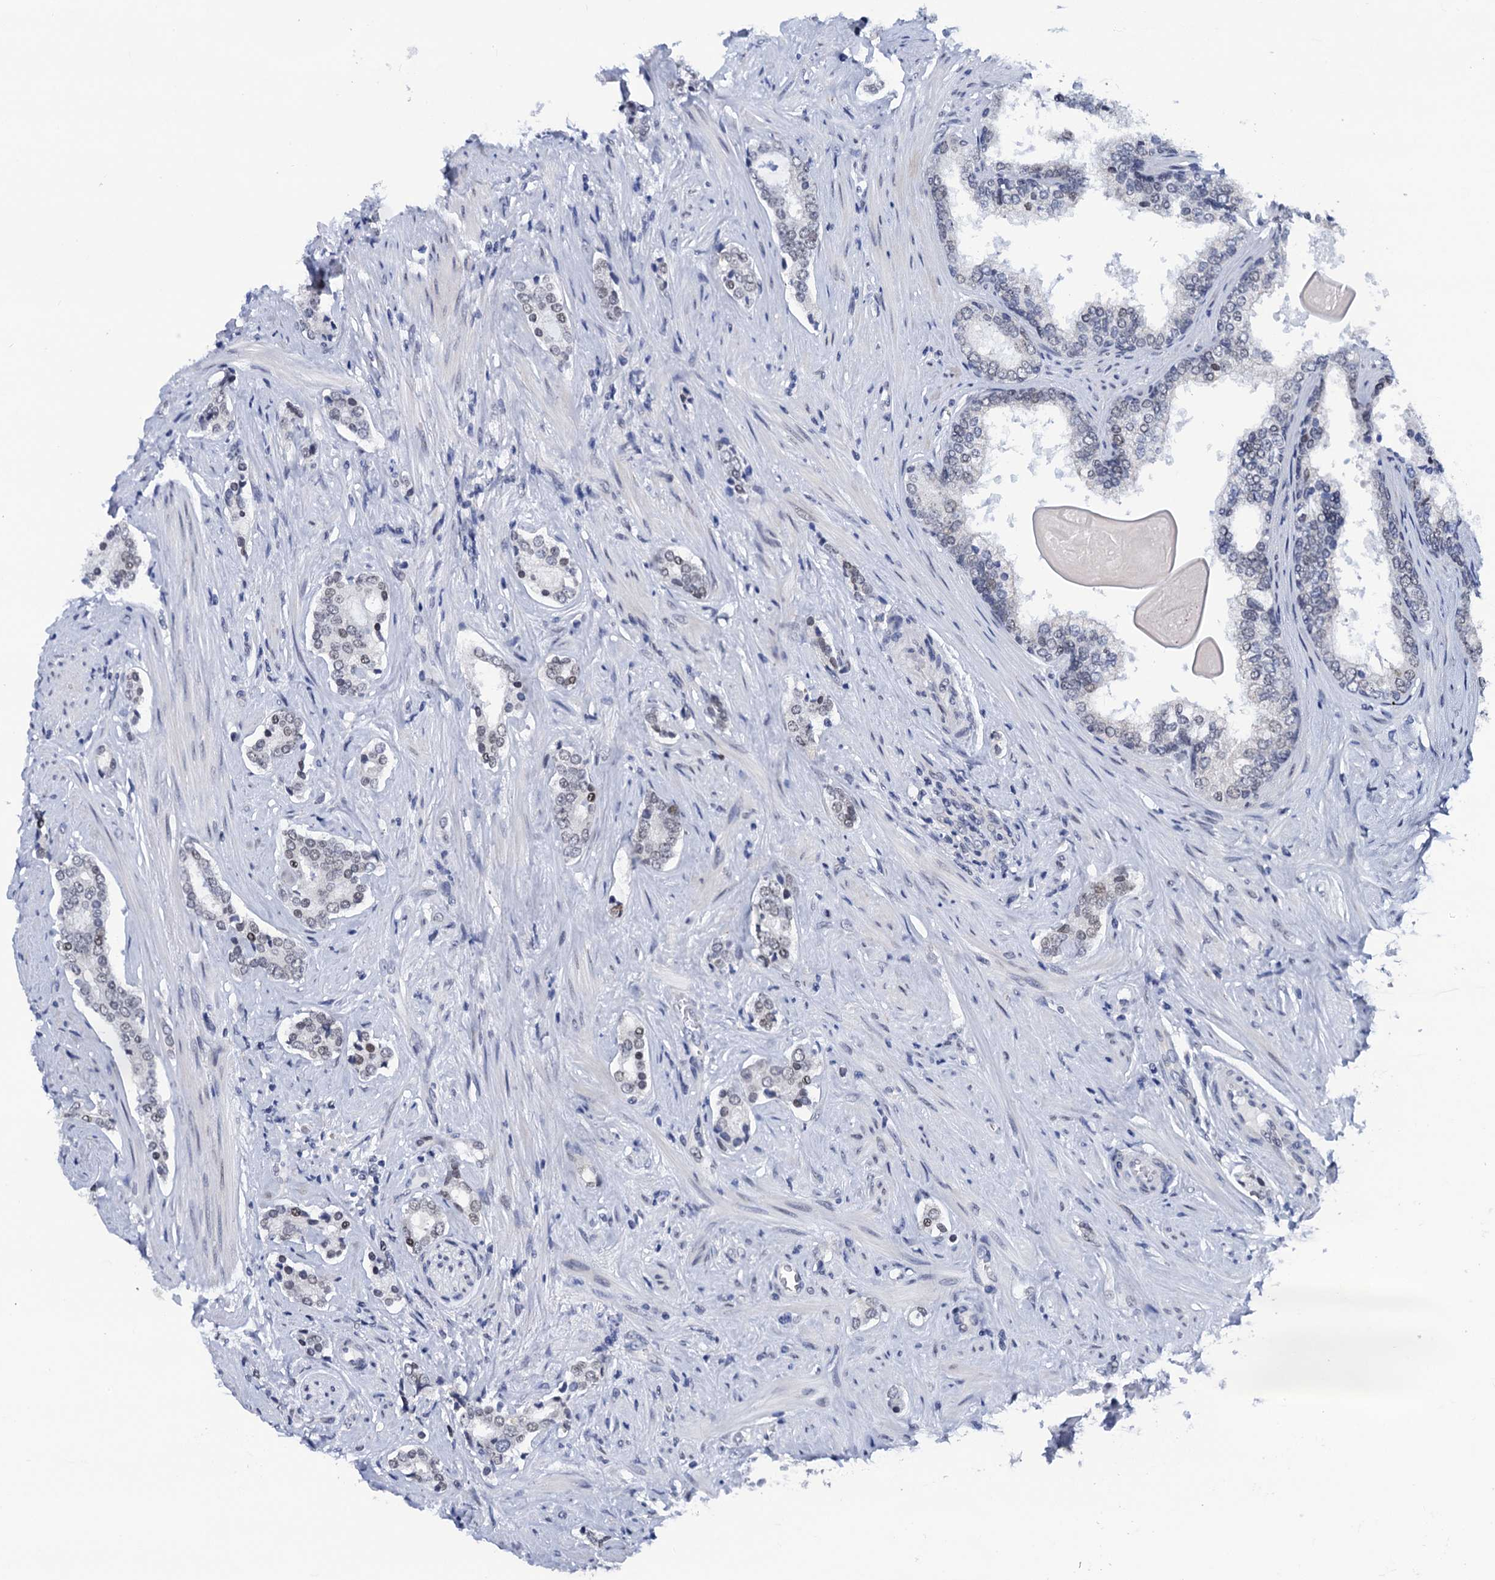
{"staining": {"intensity": "weak", "quantity": "<25%", "location": "nuclear"}, "tissue": "prostate cancer", "cell_type": "Tumor cells", "image_type": "cancer", "snomed": [{"axis": "morphology", "description": "Adenocarcinoma, High grade"}, {"axis": "topography", "description": "Prostate"}], "caption": "Immunohistochemical staining of human prostate cancer exhibits no significant positivity in tumor cells.", "gene": "C16orf87", "patient": {"sex": "male", "age": 63}}